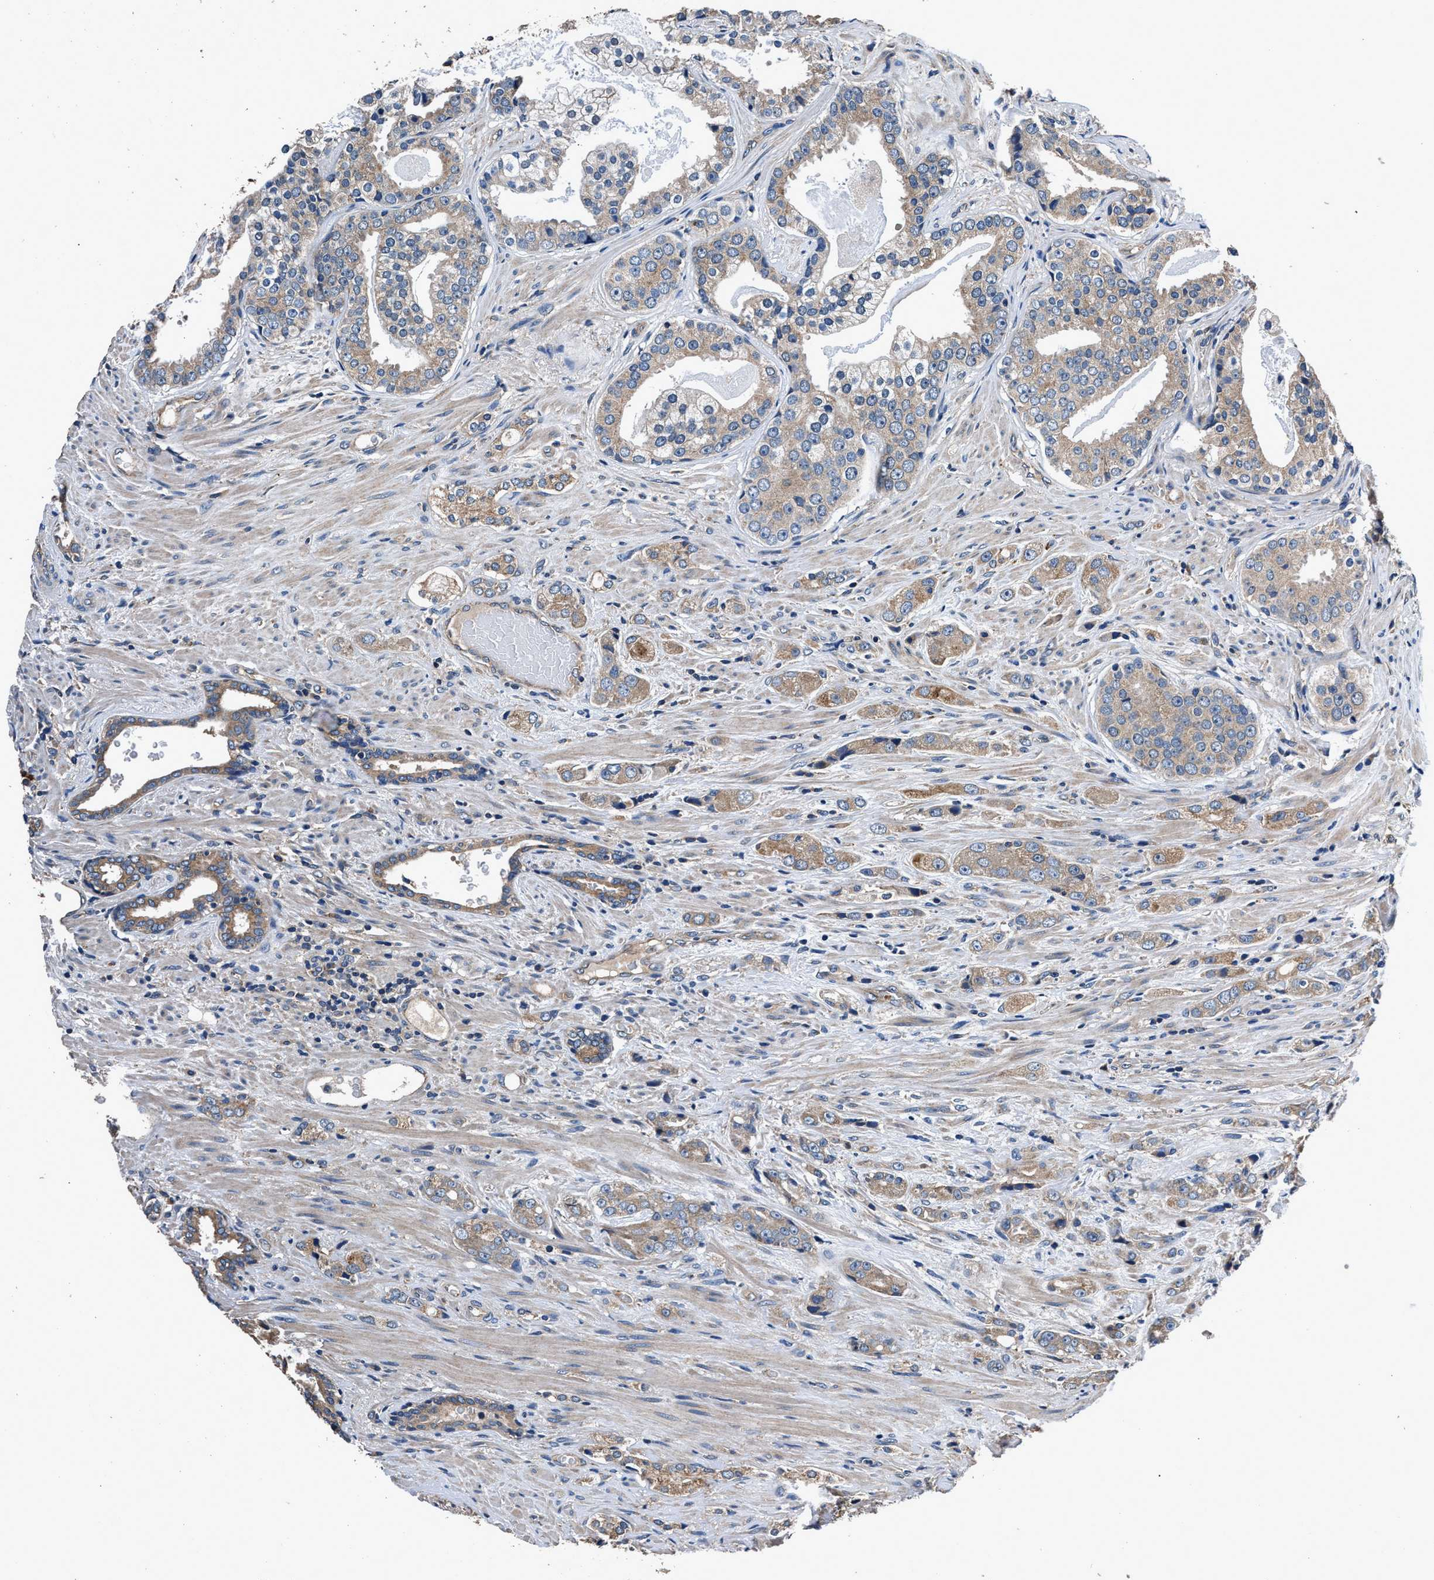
{"staining": {"intensity": "moderate", "quantity": ">75%", "location": "cytoplasmic/membranous"}, "tissue": "prostate cancer", "cell_type": "Tumor cells", "image_type": "cancer", "snomed": [{"axis": "morphology", "description": "Adenocarcinoma, High grade"}, {"axis": "topography", "description": "Prostate"}], "caption": "A brown stain shows moderate cytoplasmic/membranous expression of a protein in prostate cancer tumor cells.", "gene": "DHRS7B", "patient": {"sex": "male", "age": 71}}